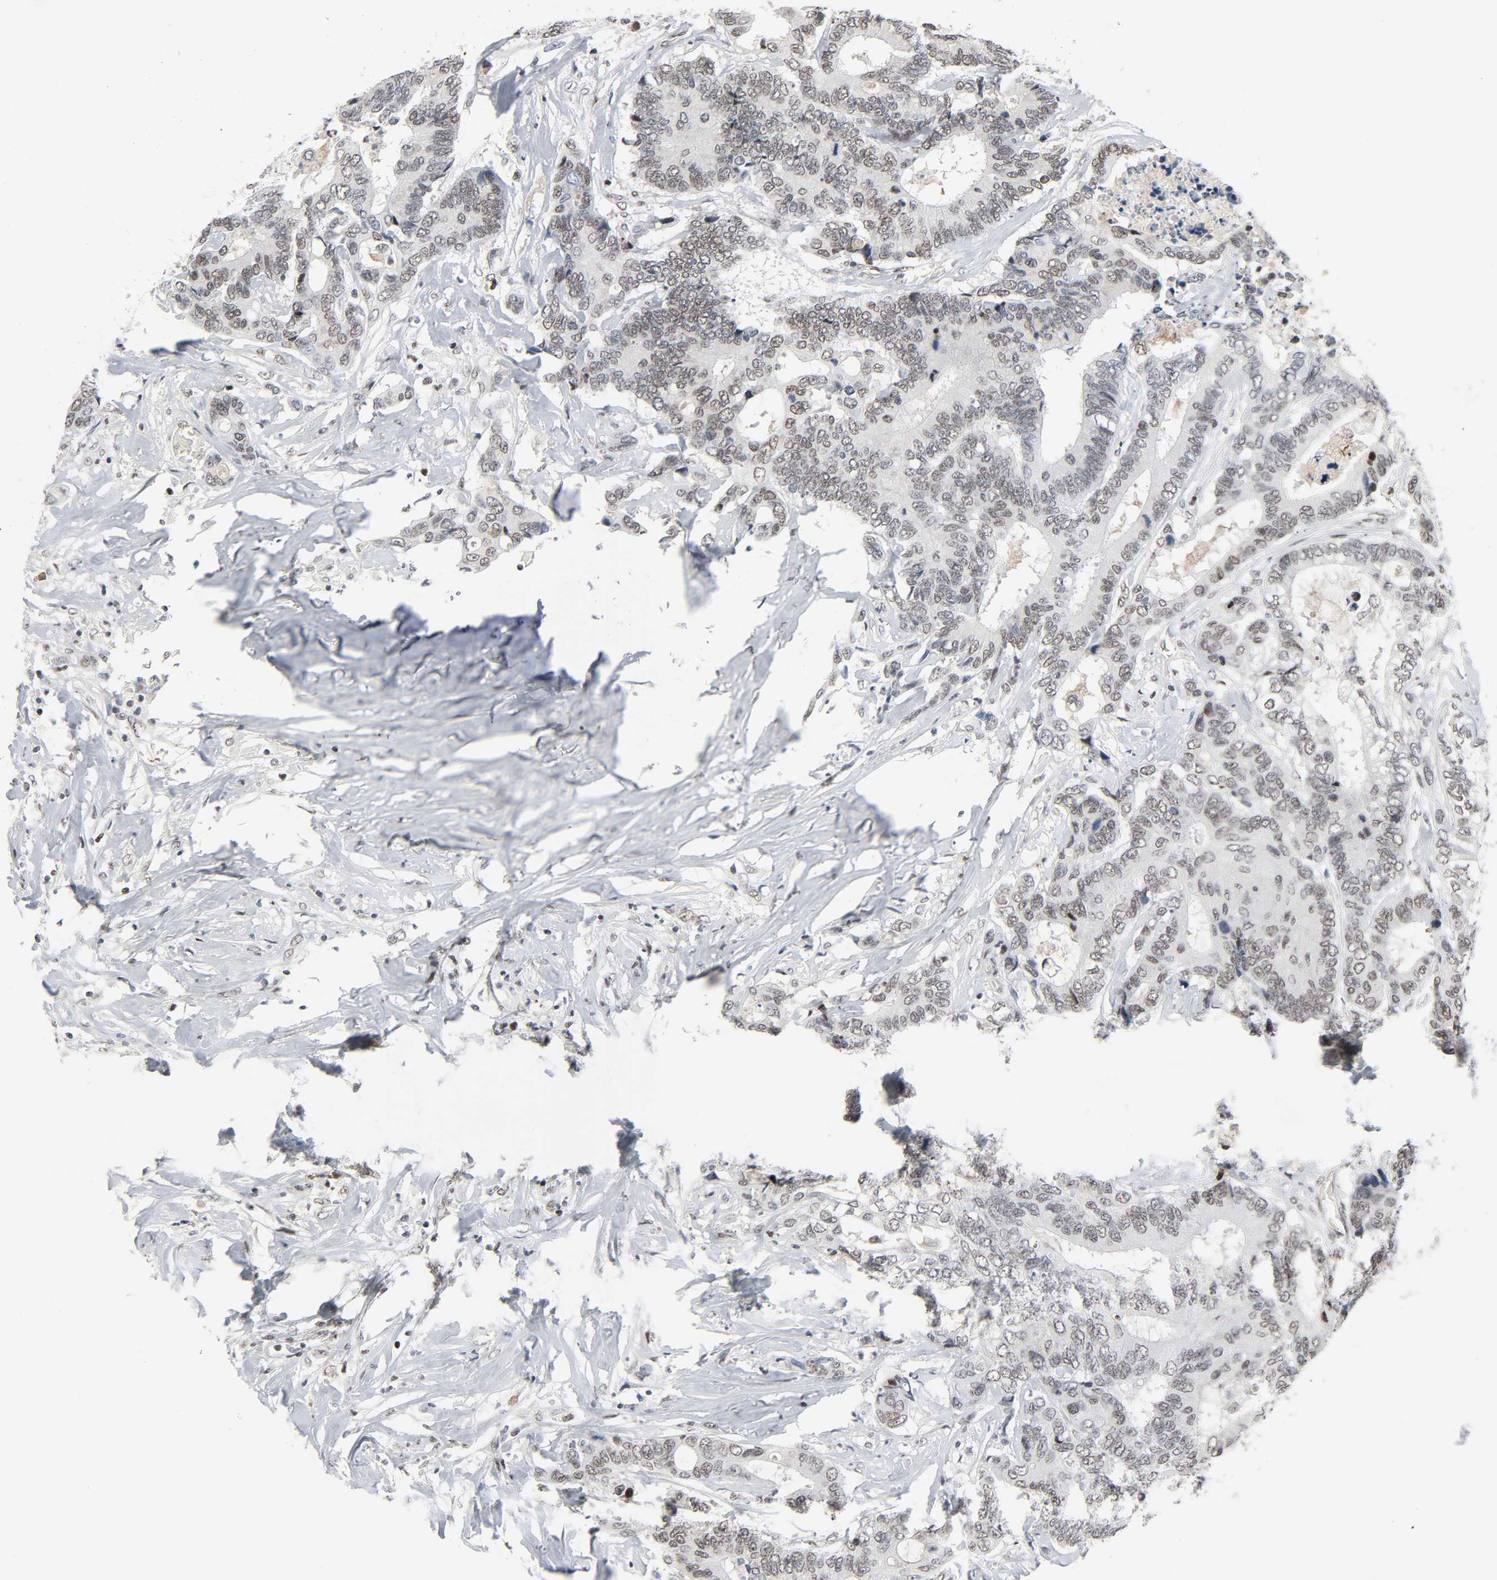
{"staining": {"intensity": "weak", "quantity": ">75%", "location": "nuclear"}, "tissue": "colorectal cancer", "cell_type": "Tumor cells", "image_type": "cancer", "snomed": [{"axis": "morphology", "description": "Adenocarcinoma, NOS"}, {"axis": "topography", "description": "Rectum"}], "caption": "Immunohistochemical staining of adenocarcinoma (colorectal) shows low levels of weak nuclear protein expression in about >75% of tumor cells. The protein of interest is stained brown, and the nuclei are stained in blue (DAB IHC with brightfield microscopy, high magnification).", "gene": "CREBBP", "patient": {"sex": "male", "age": 53}}